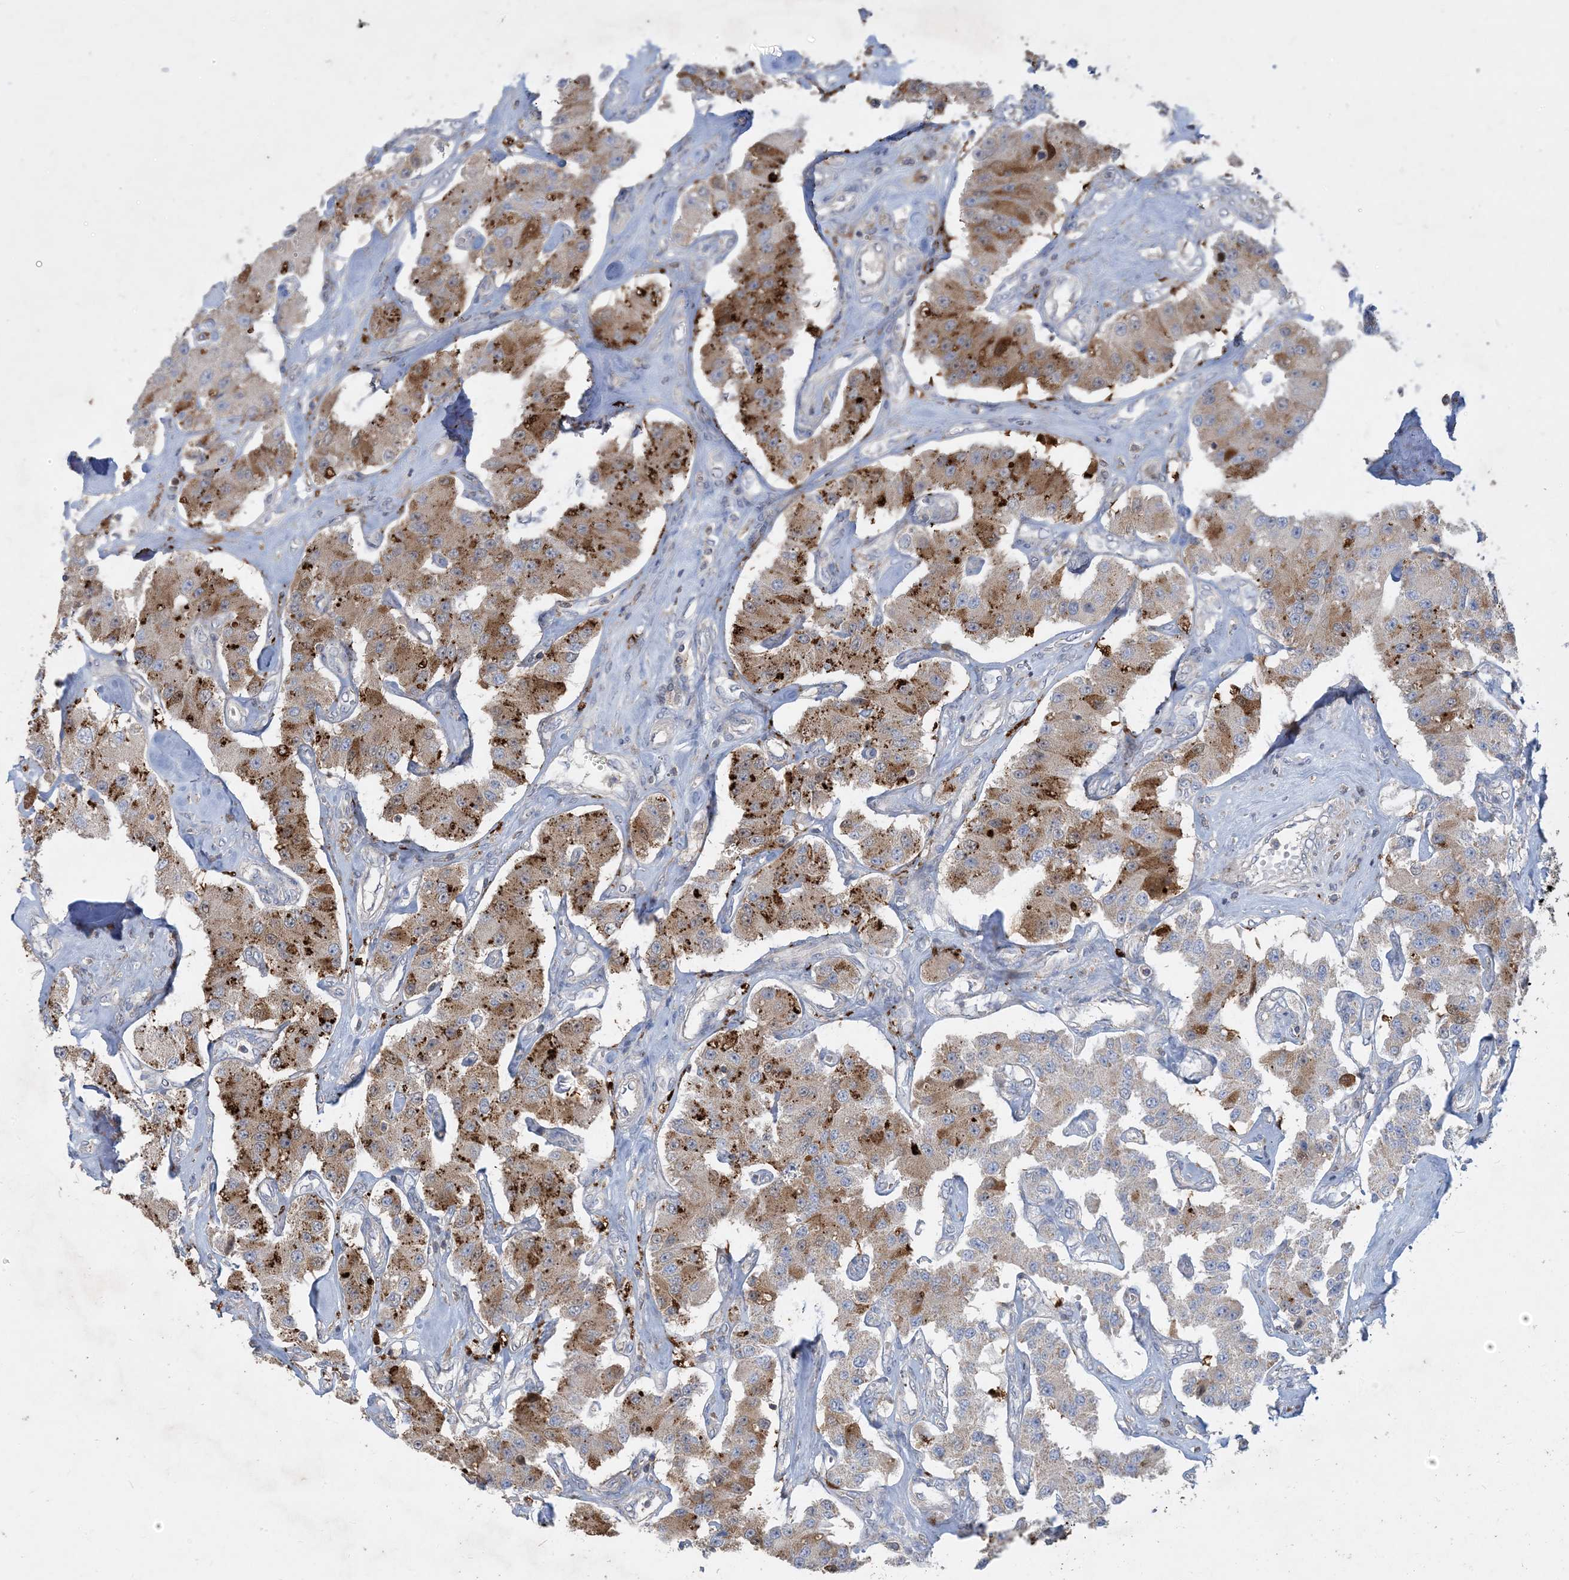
{"staining": {"intensity": "moderate", "quantity": "25%-75%", "location": "cytoplasmic/membranous"}, "tissue": "carcinoid", "cell_type": "Tumor cells", "image_type": "cancer", "snomed": [{"axis": "morphology", "description": "Carcinoid, malignant, NOS"}, {"axis": "topography", "description": "Pancreas"}], "caption": "Carcinoid tissue displays moderate cytoplasmic/membranous staining in approximately 25%-75% of tumor cells, visualized by immunohistochemistry.", "gene": "ECHDC1", "patient": {"sex": "male", "age": 41}}